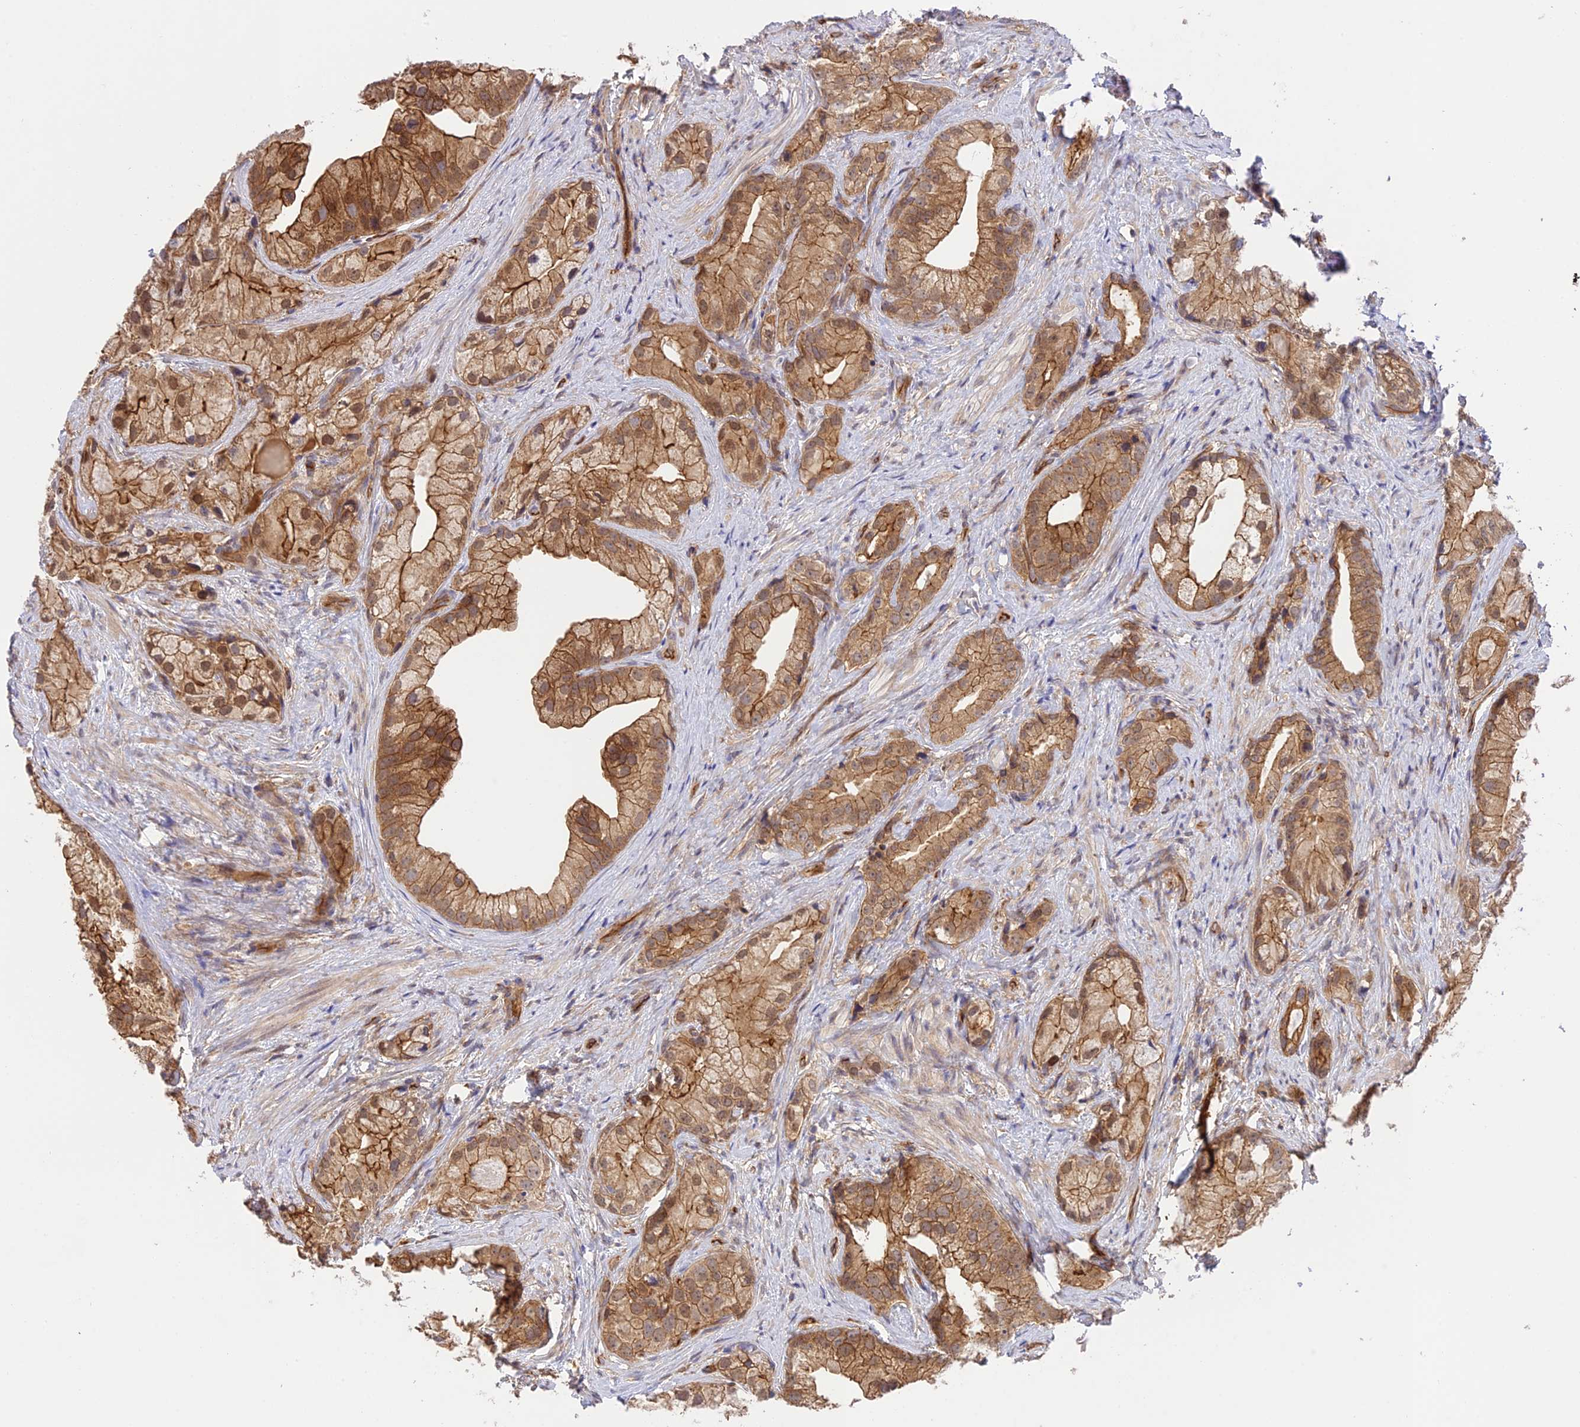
{"staining": {"intensity": "moderate", "quantity": ">75%", "location": "cytoplasmic/membranous,nuclear"}, "tissue": "prostate cancer", "cell_type": "Tumor cells", "image_type": "cancer", "snomed": [{"axis": "morphology", "description": "Adenocarcinoma, Low grade"}, {"axis": "topography", "description": "Prostate"}], "caption": "A micrograph showing moderate cytoplasmic/membranous and nuclear expression in about >75% of tumor cells in prostate adenocarcinoma (low-grade), as visualized by brown immunohistochemical staining.", "gene": "HOMER2", "patient": {"sex": "male", "age": 71}}